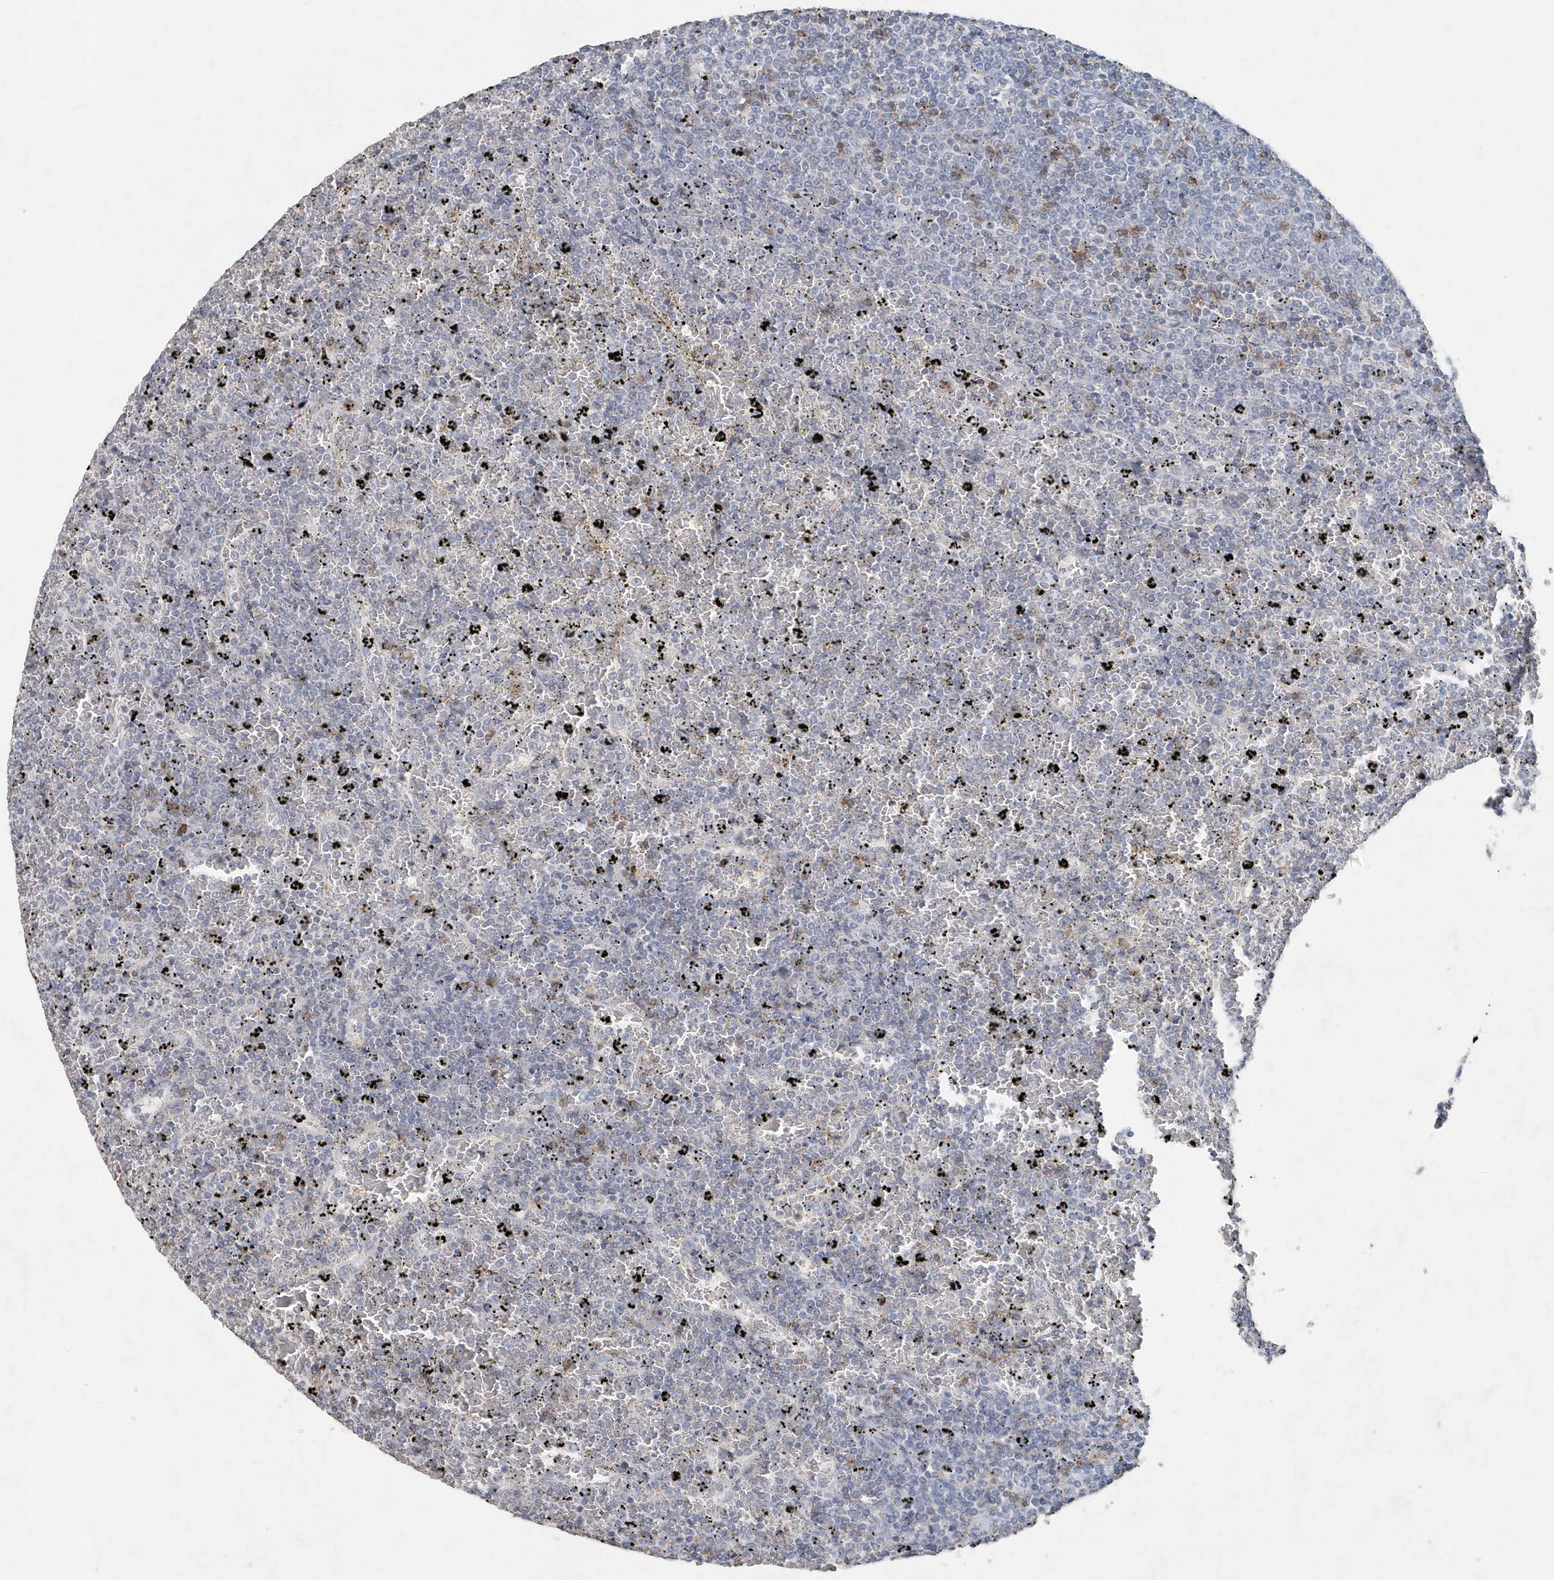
{"staining": {"intensity": "negative", "quantity": "none", "location": "none"}, "tissue": "lymphoma", "cell_type": "Tumor cells", "image_type": "cancer", "snomed": [{"axis": "morphology", "description": "Malignant lymphoma, non-Hodgkin's type, Low grade"}, {"axis": "topography", "description": "Spleen"}], "caption": "Human lymphoma stained for a protein using IHC exhibits no expression in tumor cells.", "gene": "PDCD1", "patient": {"sex": "female", "age": 77}}